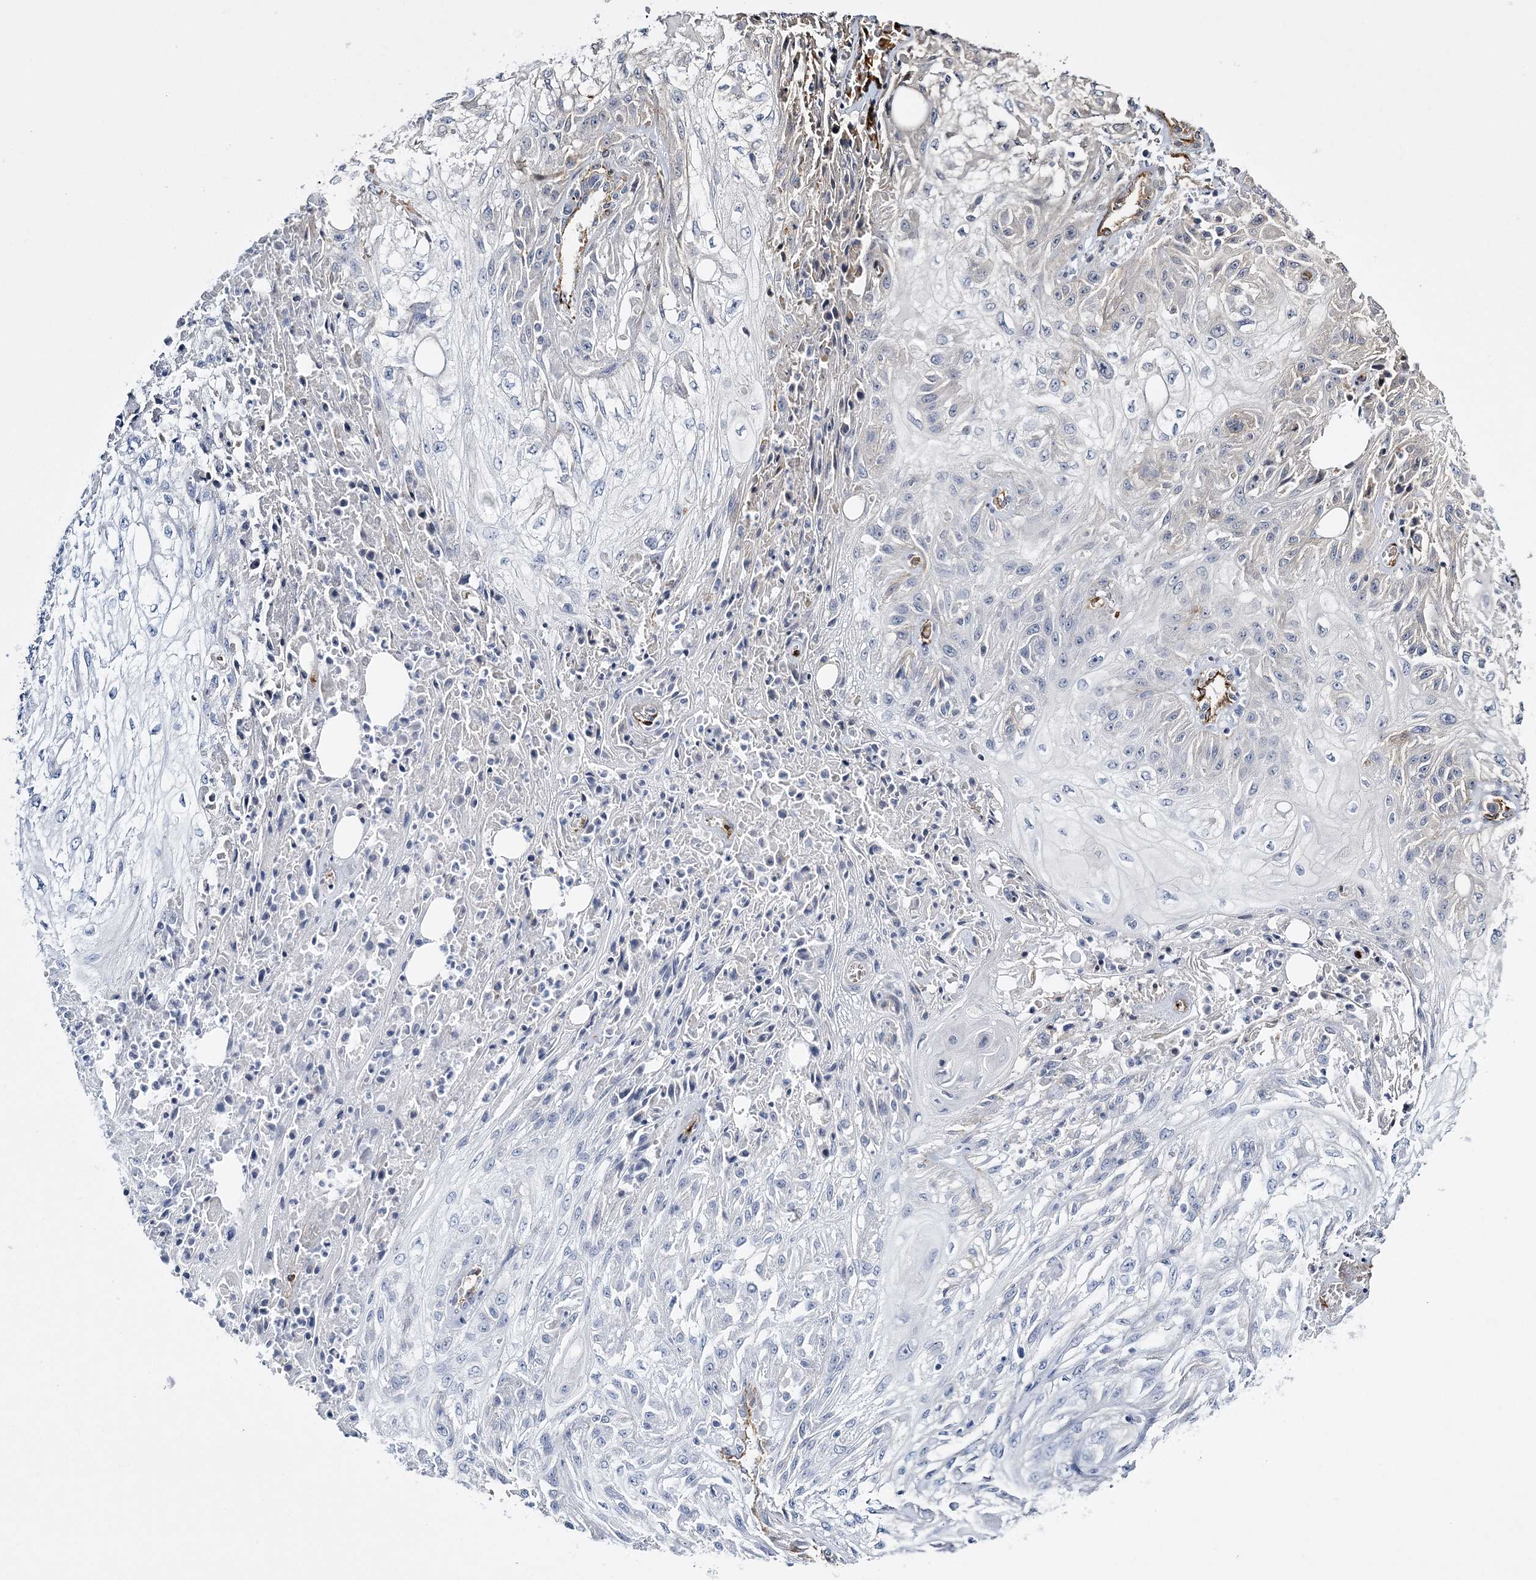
{"staining": {"intensity": "weak", "quantity": "<25%", "location": "cytoplasmic/membranous"}, "tissue": "skin cancer", "cell_type": "Tumor cells", "image_type": "cancer", "snomed": [{"axis": "morphology", "description": "Squamous cell carcinoma, NOS"}, {"axis": "morphology", "description": "Squamous cell carcinoma, metastatic, NOS"}, {"axis": "topography", "description": "Skin"}, {"axis": "topography", "description": "Lymph node"}], "caption": "A high-resolution image shows immunohistochemistry staining of skin cancer, which shows no significant positivity in tumor cells. (Brightfield microscopy of DAB (3,3'-diaminobenzidine) immunohistochemistry at high magnification).", "gene": "CALN1", "patient": {"sex": "male", "age": 75}}